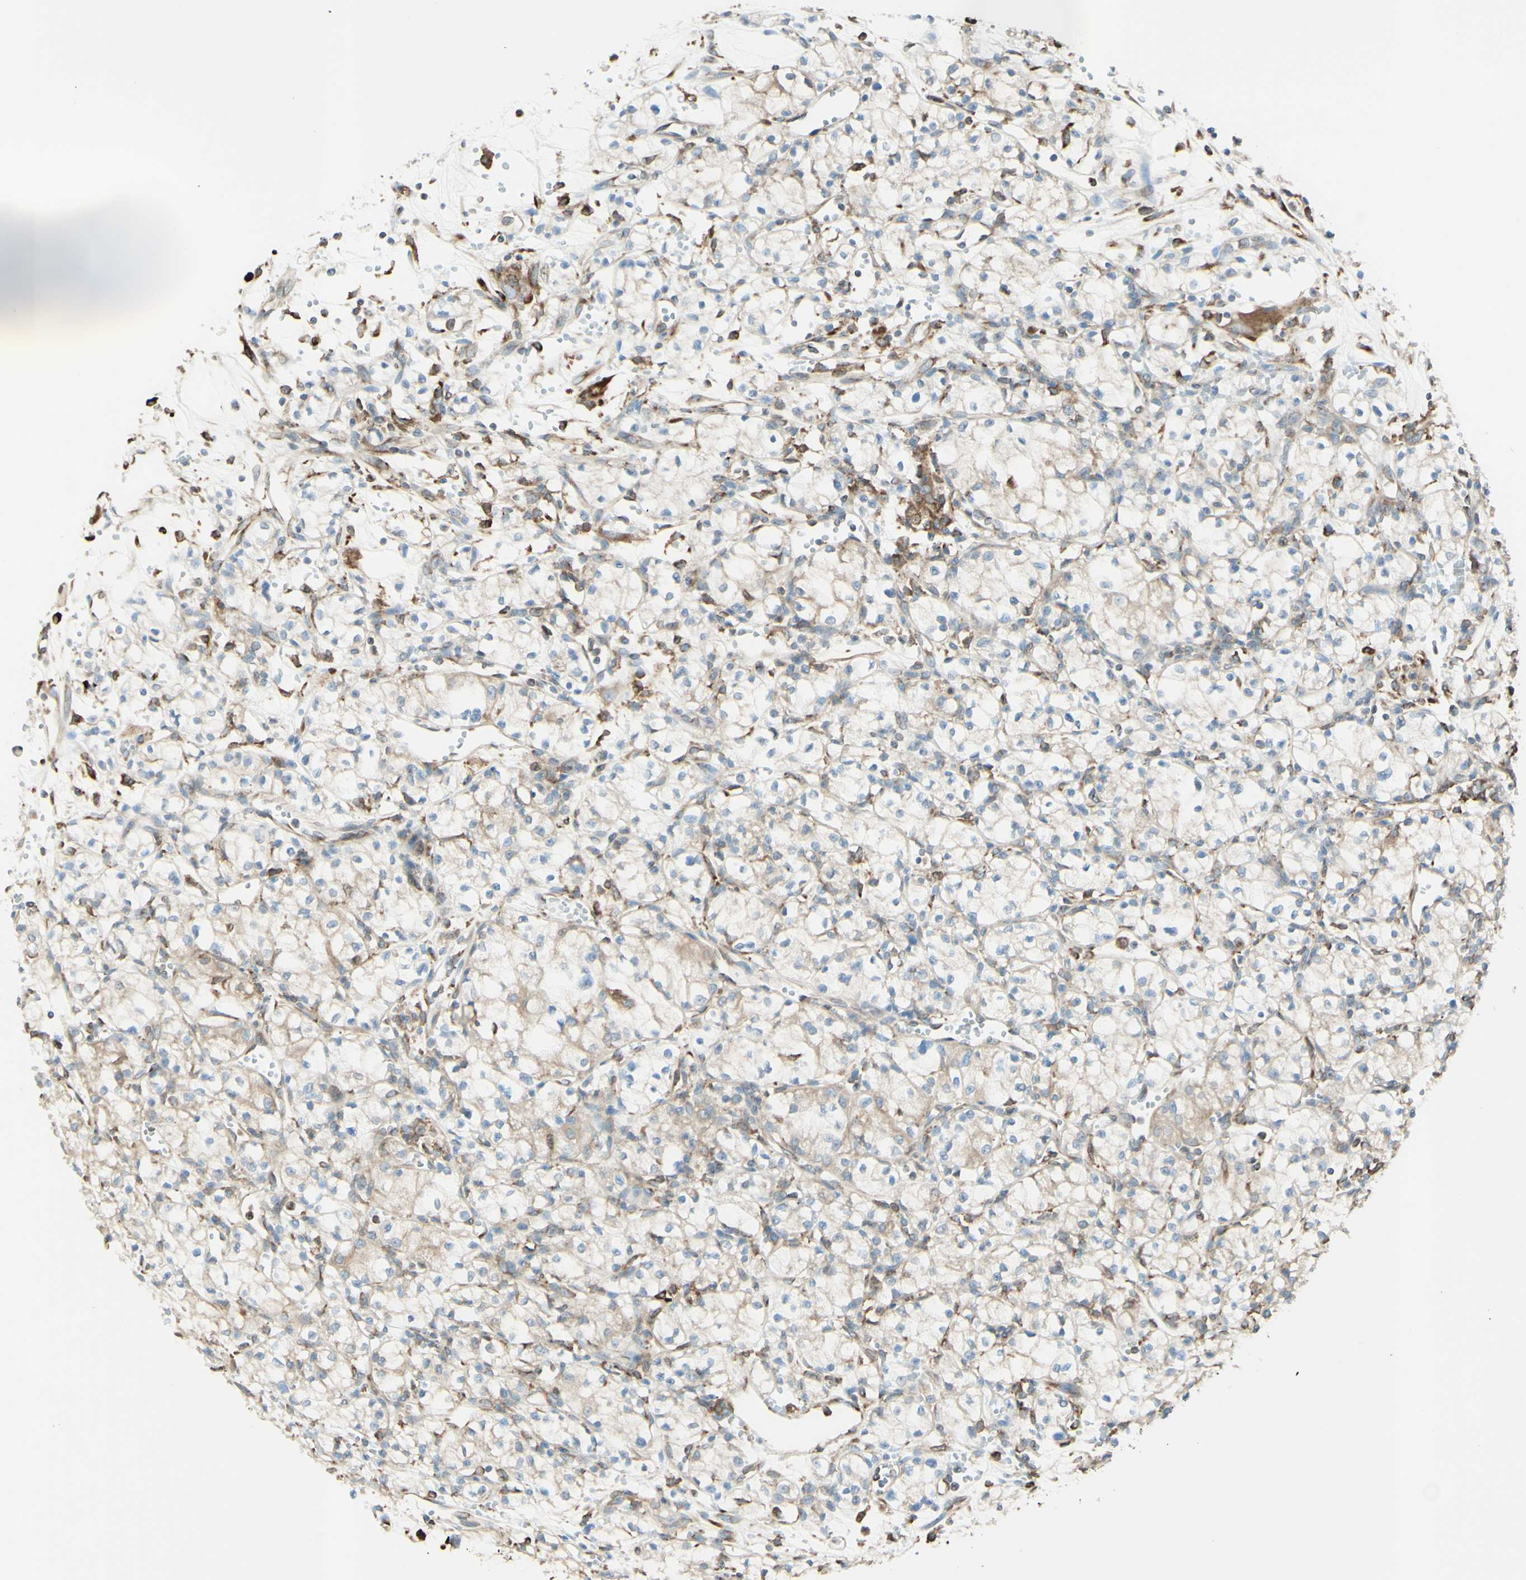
{"staining": {"intensity": "weak", "quantity": "25%-75%", "location": "cytoplasmic/membranous"}, "tissue": "renal cancer", "cell_type": "Tumor cells", "image_type": "cancer", "snomed": [{"axis": "morphology", "description": "Normal tissue, NOS"}, {"axis": "morphology", "description": "Adenocarcinoma, NOS"}, {"axis": "topography", "description": "Kidney"}], "caption": "This photomicrograph demonstrates immunohistochemistry staining of human renal cancer, with low weak cytoplasmic/membranous expression in about 25%-75% of tumor cells.", "gene": "DNAJB11", "patient": {"sex": "male", "age": 59}}